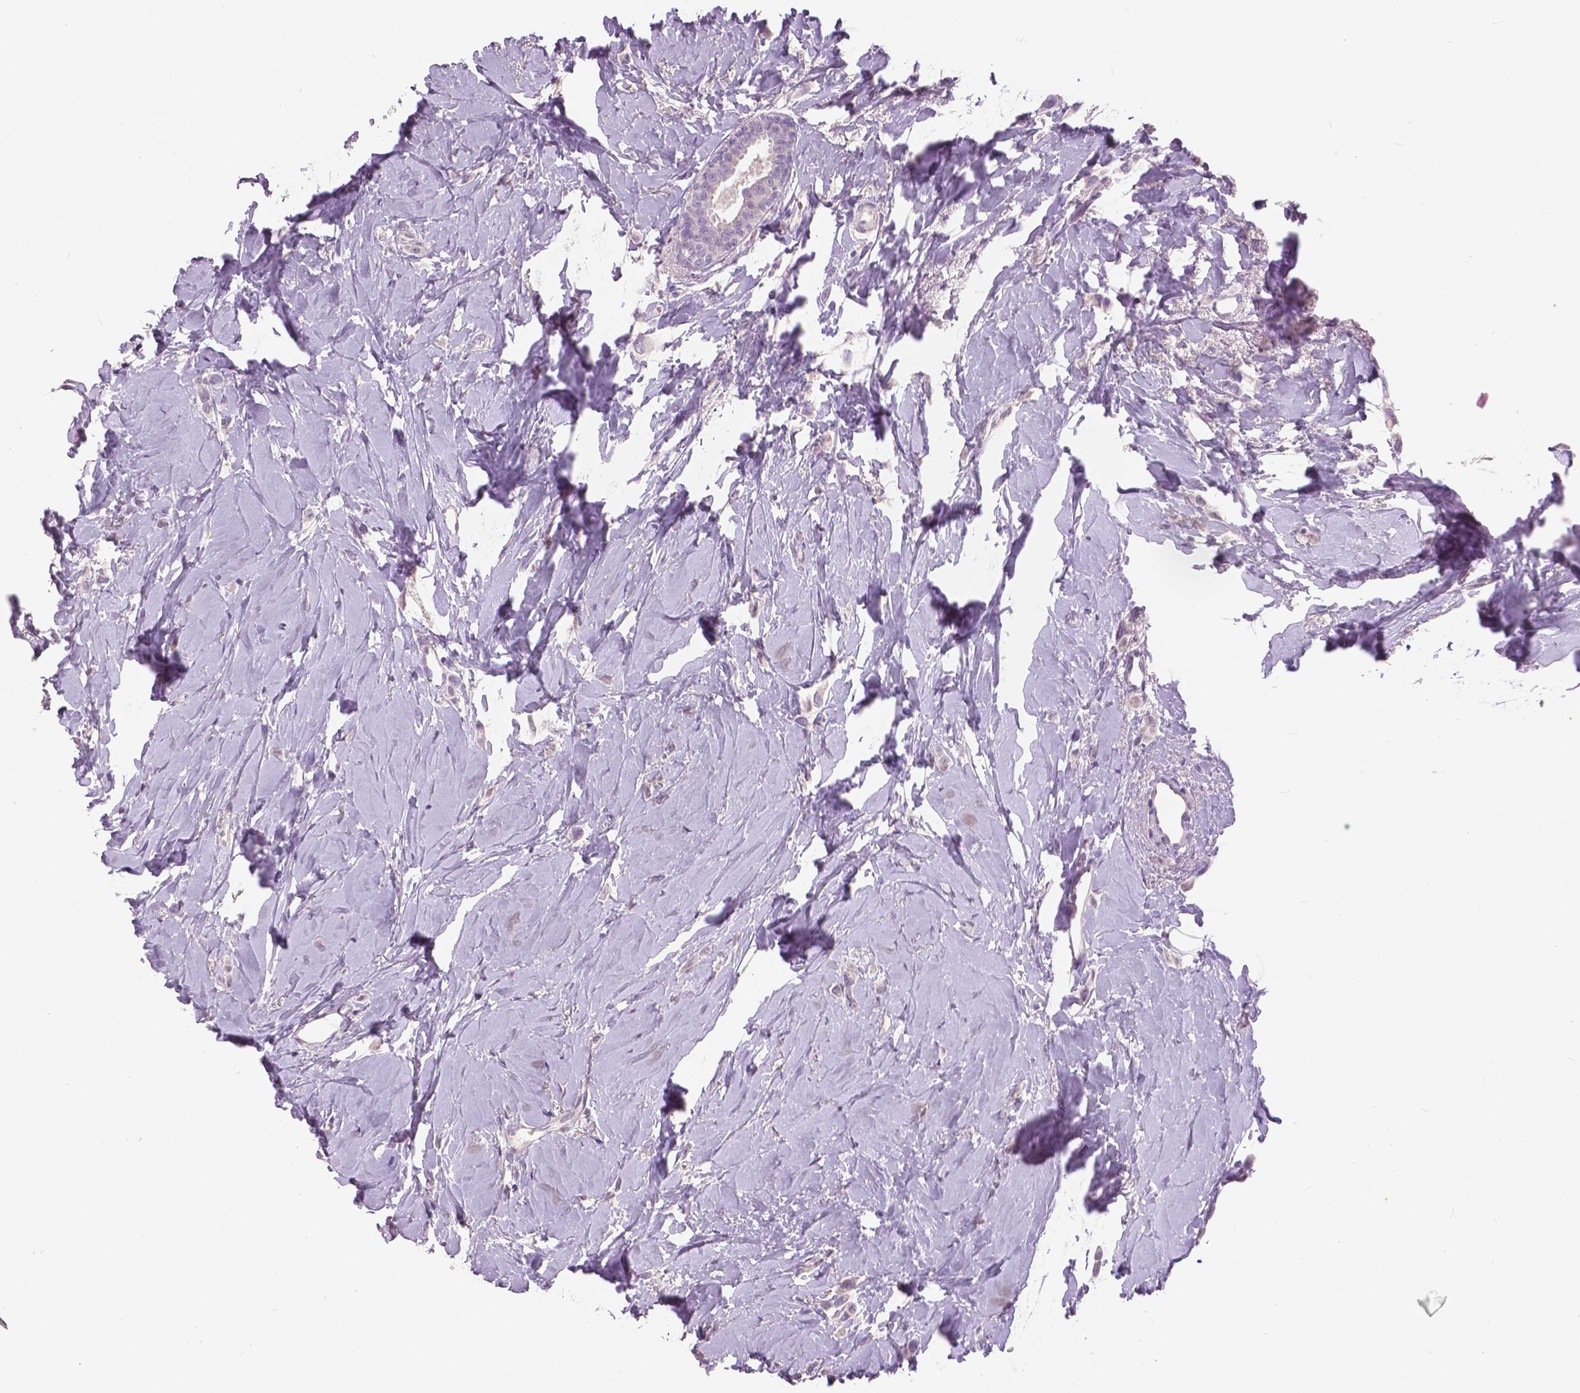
{"staining": {"intensity": "negative", "quantity": "none", "location": "none"}, "tissue": "breast cancer", "cell_type": "Tumor cells", "image_type": "cancer", "snomed": [{"axis": "morphology", "description": "Lobular carcinoma"}, {"axis": "topography", "description": "Breast"}], "caption": "DAB immunohistochemical staining of human breast cancer exhibits no significant staining in tumor cells.", "gene": "GRIN2A", "patient": {"sex": "female", "age": 66}}